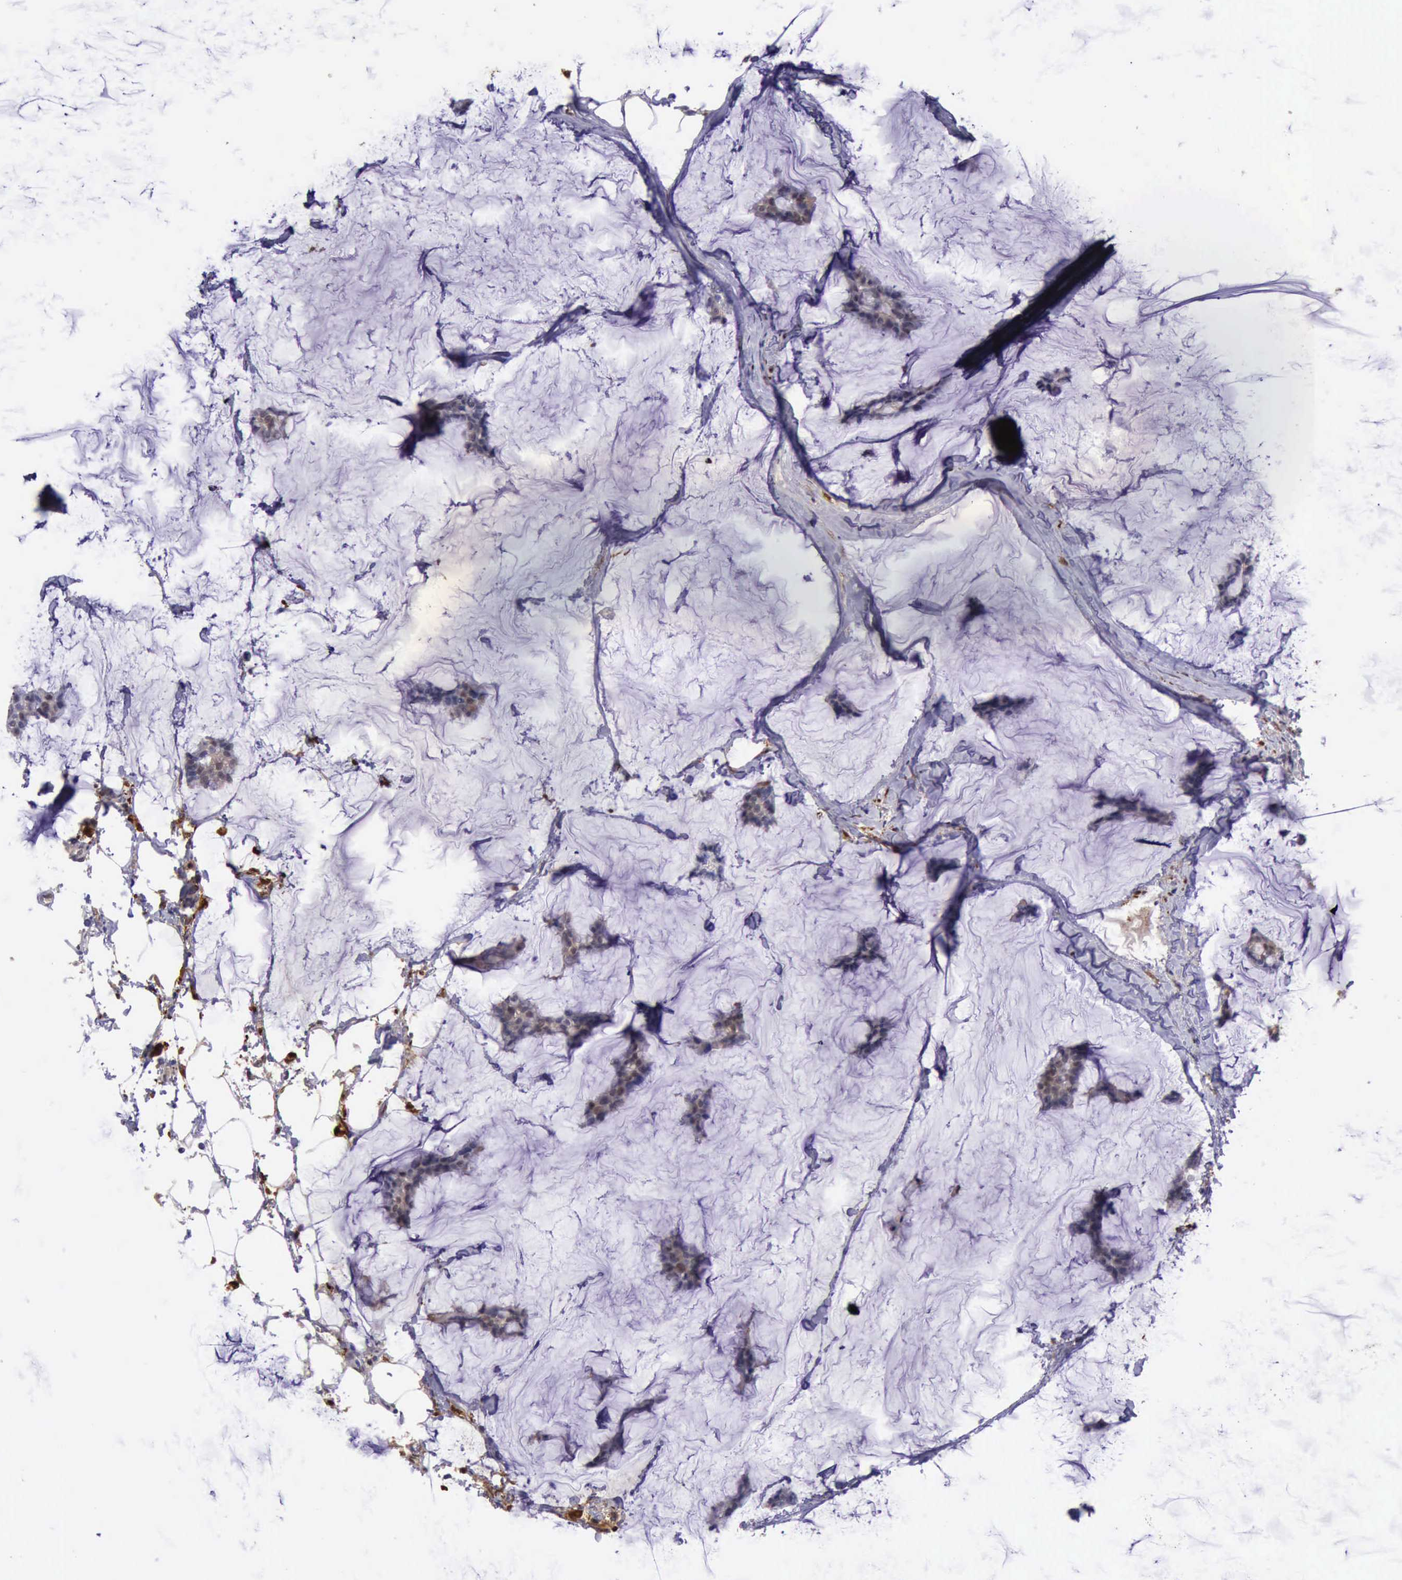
{"staining": {"intensity": "weak", "quantity": ">75%", "location": "cytoplasmic/membranous,nuclear"}, "tissue": "breast cancer", "cell_type": "Tumor cells", "image_type": "cancer", "snomed": [{"axis": "morphology", "description": "Duct carcinoma"}, {"axis": "topography", "description": "Breast"}], "caption": "This is an image of immunohistochemistry staining of invasive ductal carcinoma (breast), which shows weak staining in the cytoplasmic/membranous and nuclear of tumor cells.", "gene": "TYMP", "patient": {"sex": "female", "age": 93}}